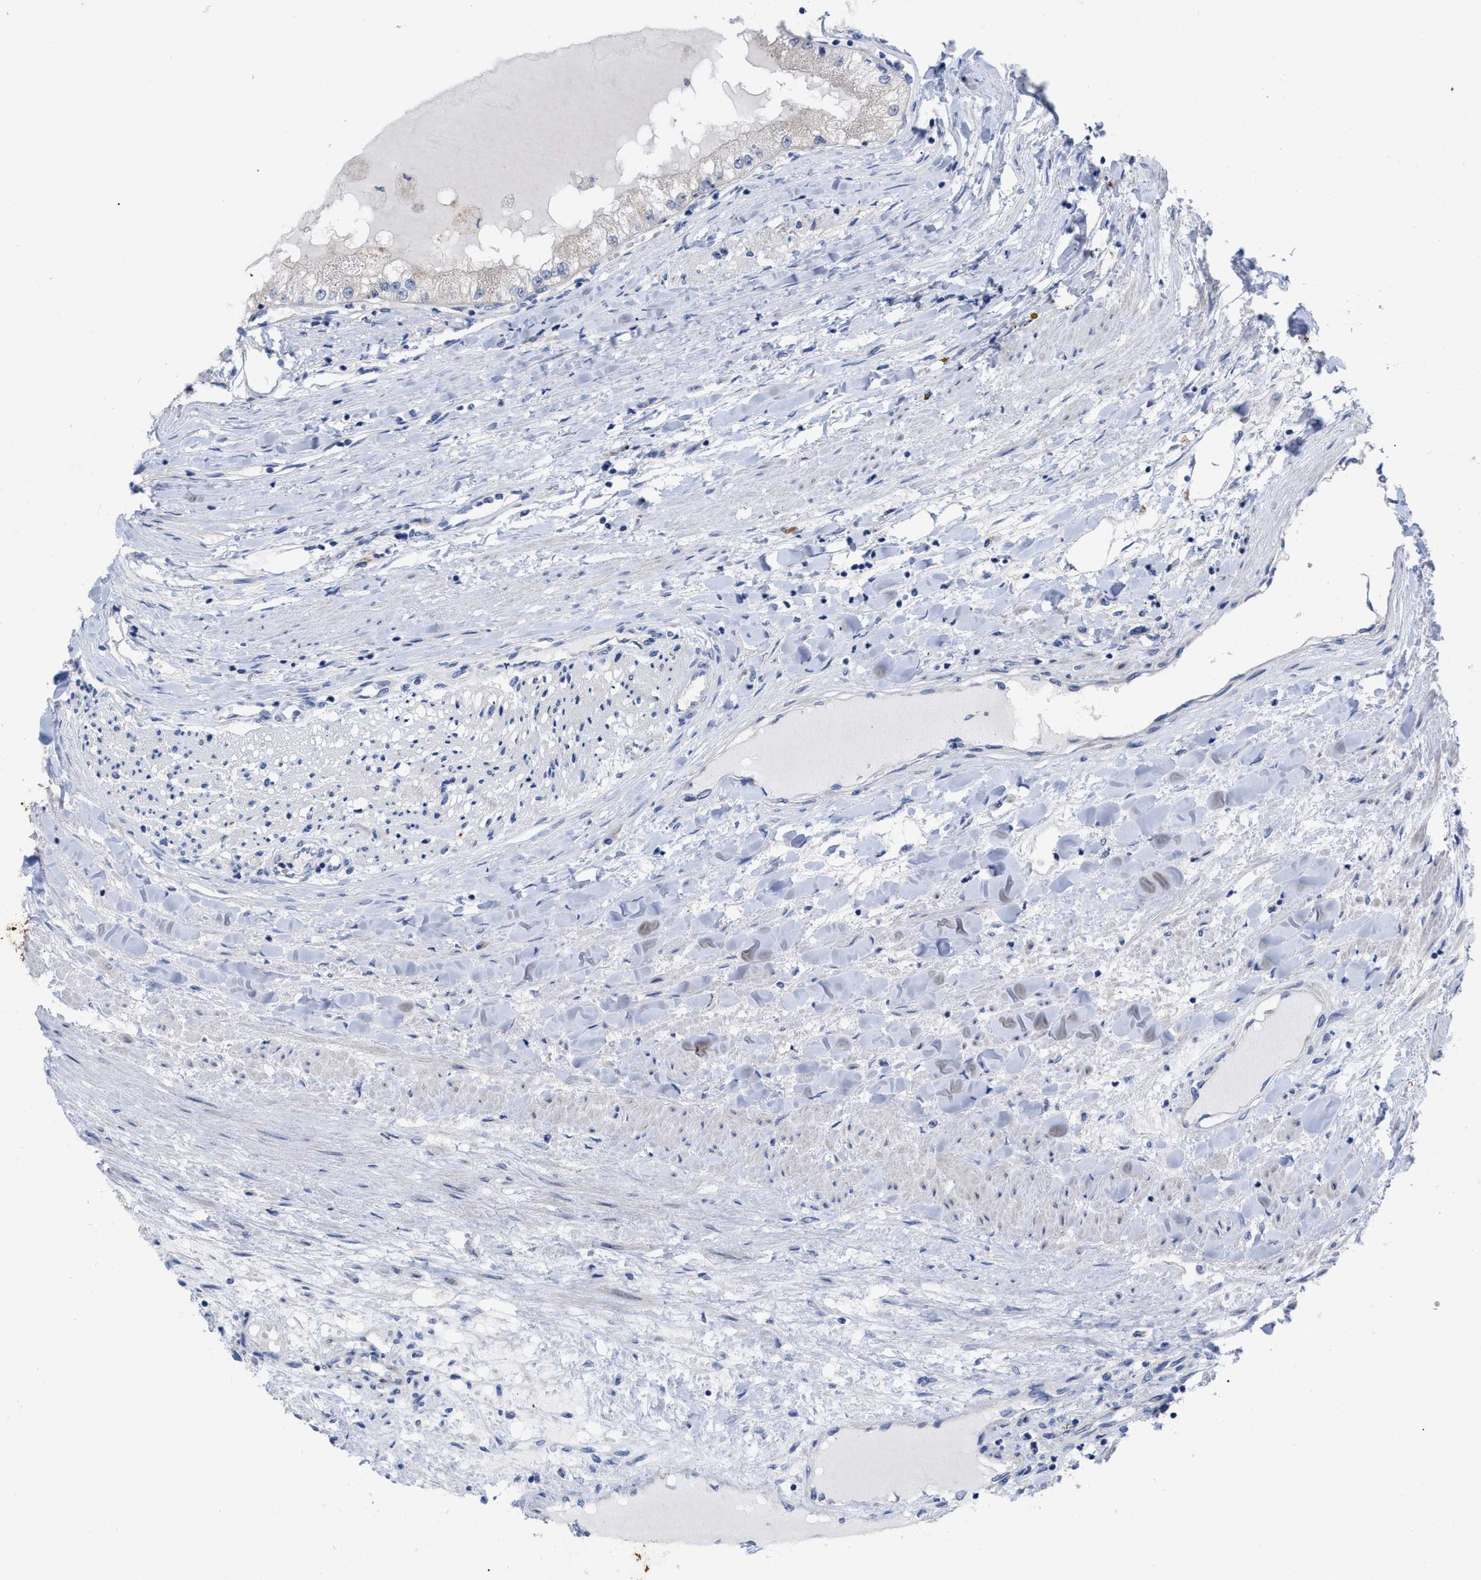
{"staining": {"intensity": "negative", "quantity": "none", "location": "none"}, "tissue": "renal cancer", "cell_type": "Tumor cells", "image_type": "cancer", "snomed": [{"axis": "morphology", "description": "Adenocarcinoma, NOS"}, {"axis": "topography", "description": "Kidney"}], "caption": "DAB immunohistochemical staining of human renal adenocarcinoma reveals no significant positivity in tumor cells.", "gene": "VIP", "patient": {"sex": "male", "age": 68}}